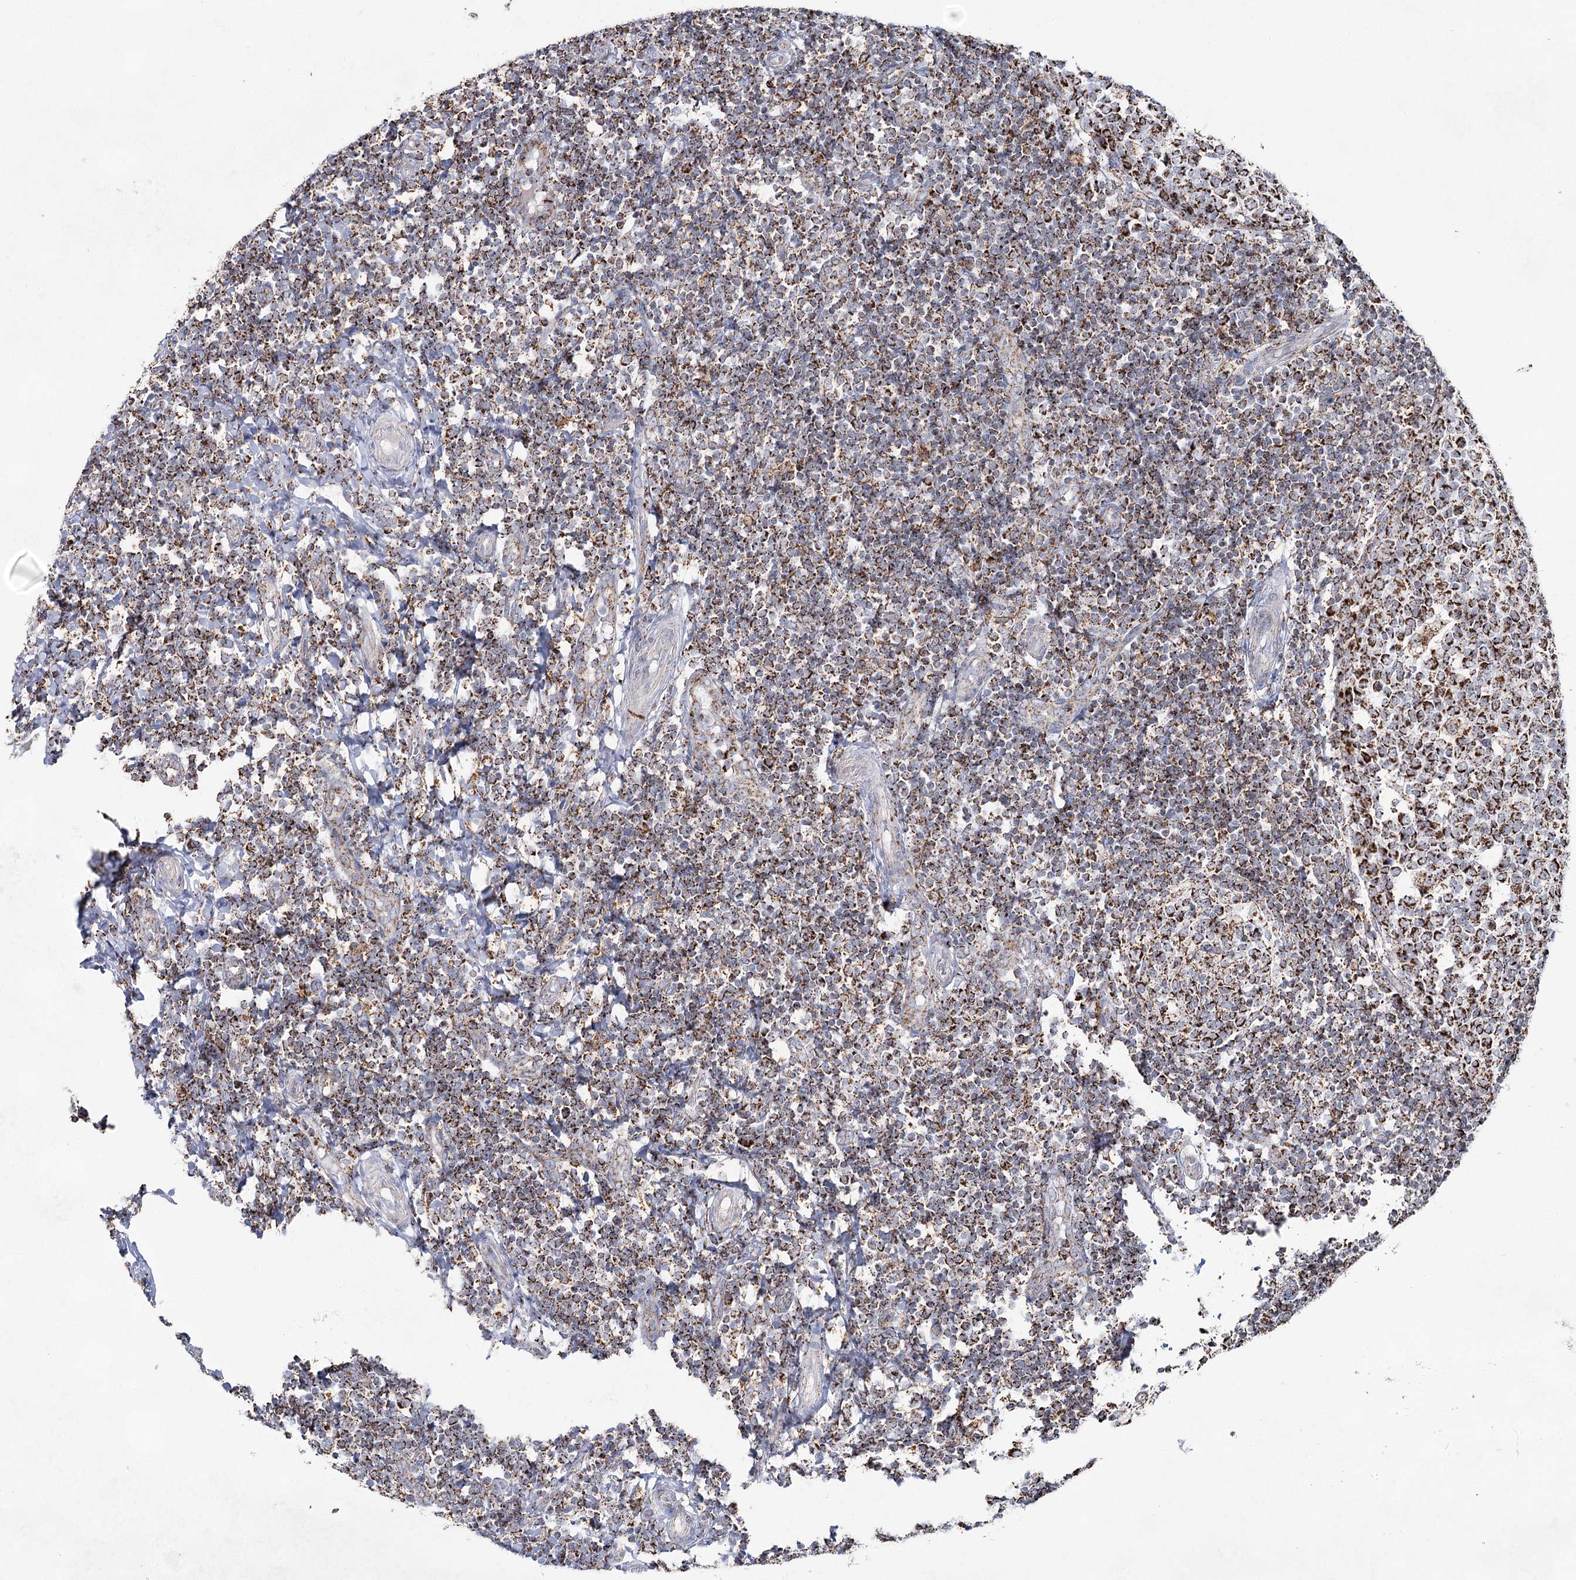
{"staining": {"intensity": "strong", "quantity": ">75%", "location": "cytoplasmic/membranous"}, "tissue": "tonsil", "cell_type": "Germinal center cells", "image_type": "normal", "snomed": [{"axis": "morphology", "description": "Normal tissue, NOS"}, {"axis": "topography", "description": "Tonsil"}], "caption": "The histopathology image displays immunohistochemical staining of benign tonsil. There is strong cytoplasmic/membranous expression is identified in about >75% of germinal center cells.", "gene": "CWF19L1", "patient": {"sex": "female", "age": 19}}